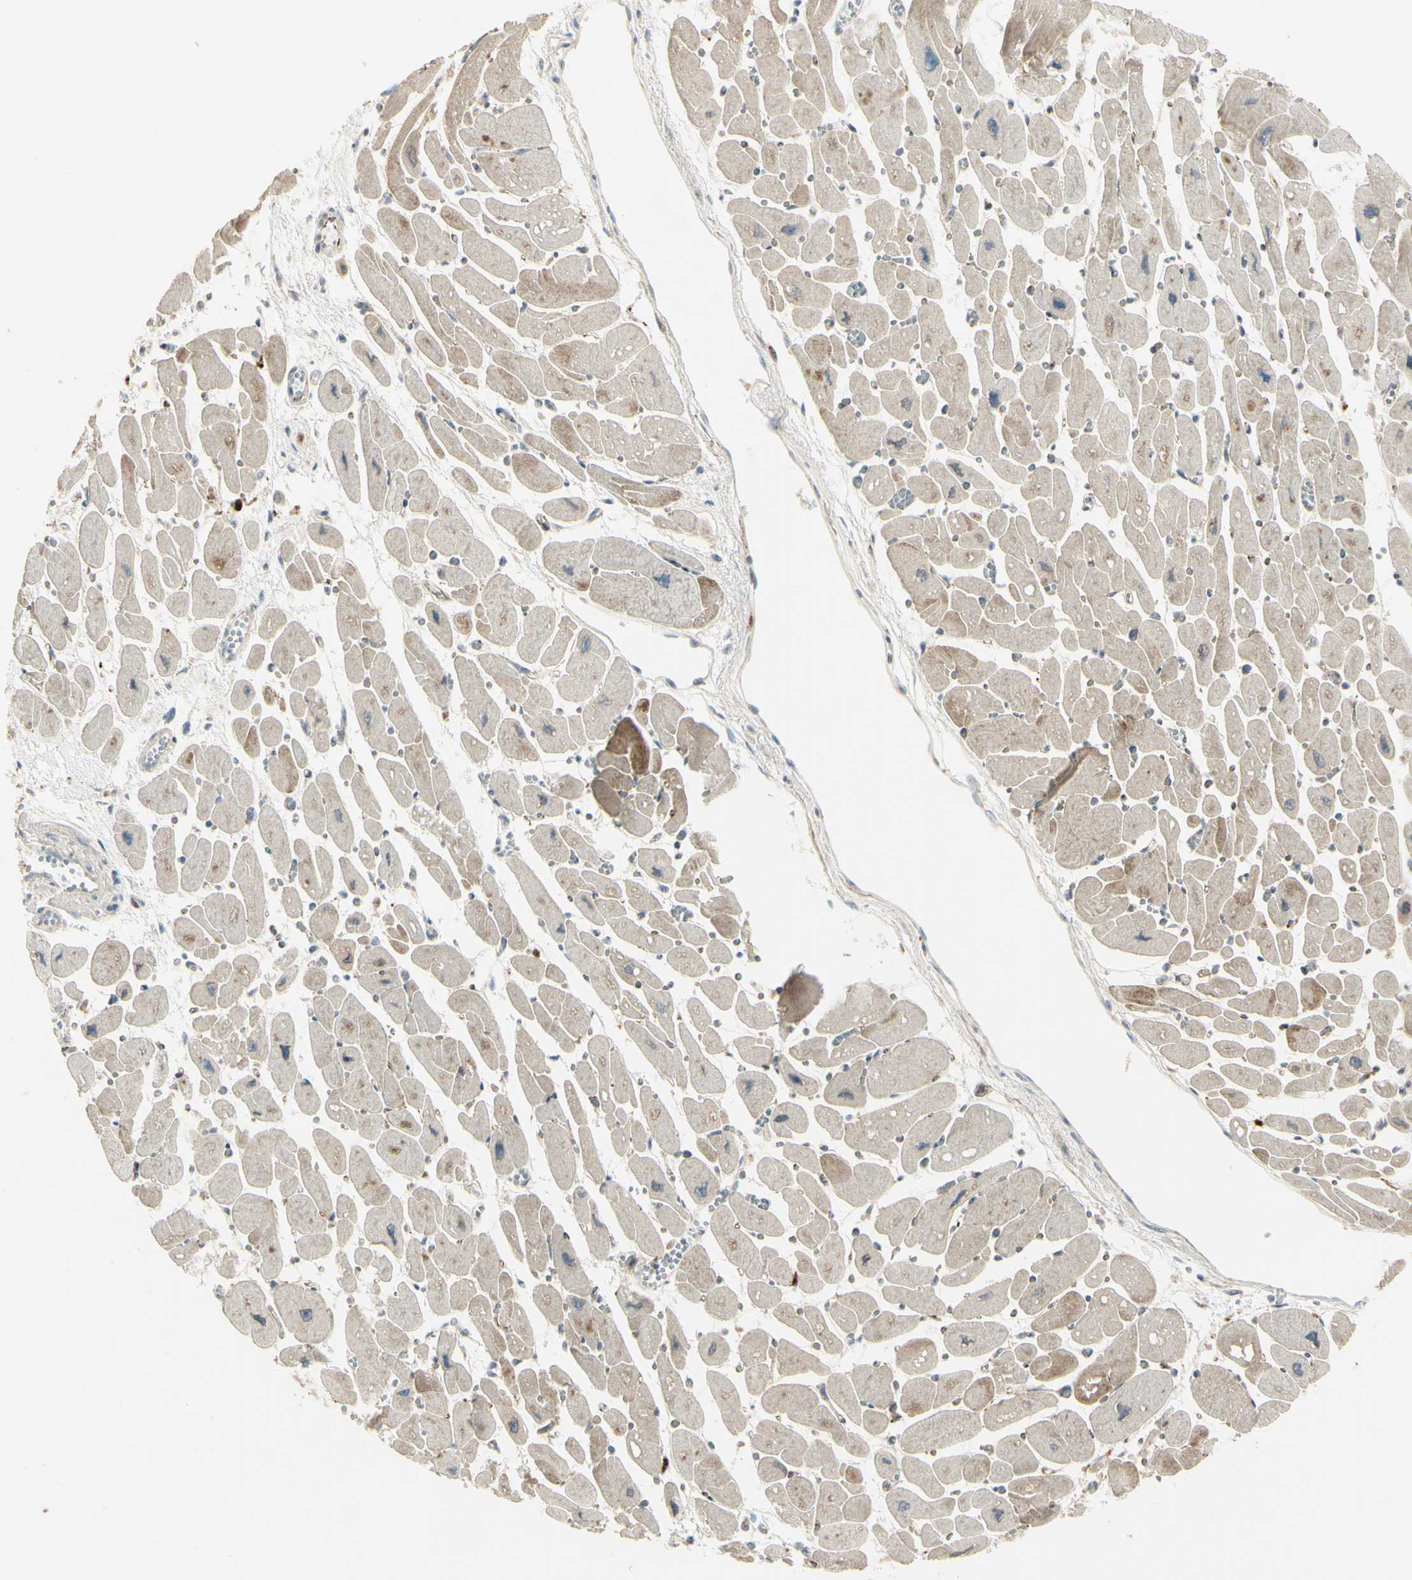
{"staining": {"intensity": "weak", "quantity": "<25%", "location": "cytoplasmic/membranous"}, "tissue": "heart muscle", "cell_type": "Cardiomyocytes", "image_type": "normal", "snomed": [{"axis": "morphology", "description": "Normal tissue, NOS"}, {"axis": "topography", "description": "Heart"}], "caption": "Heart muscle stained for a protein using immunohistochemistry exhibits no staining cardiomyocytes.", "gene": "NDFIP1", "patient": {"sex": "female", "age": 54}}